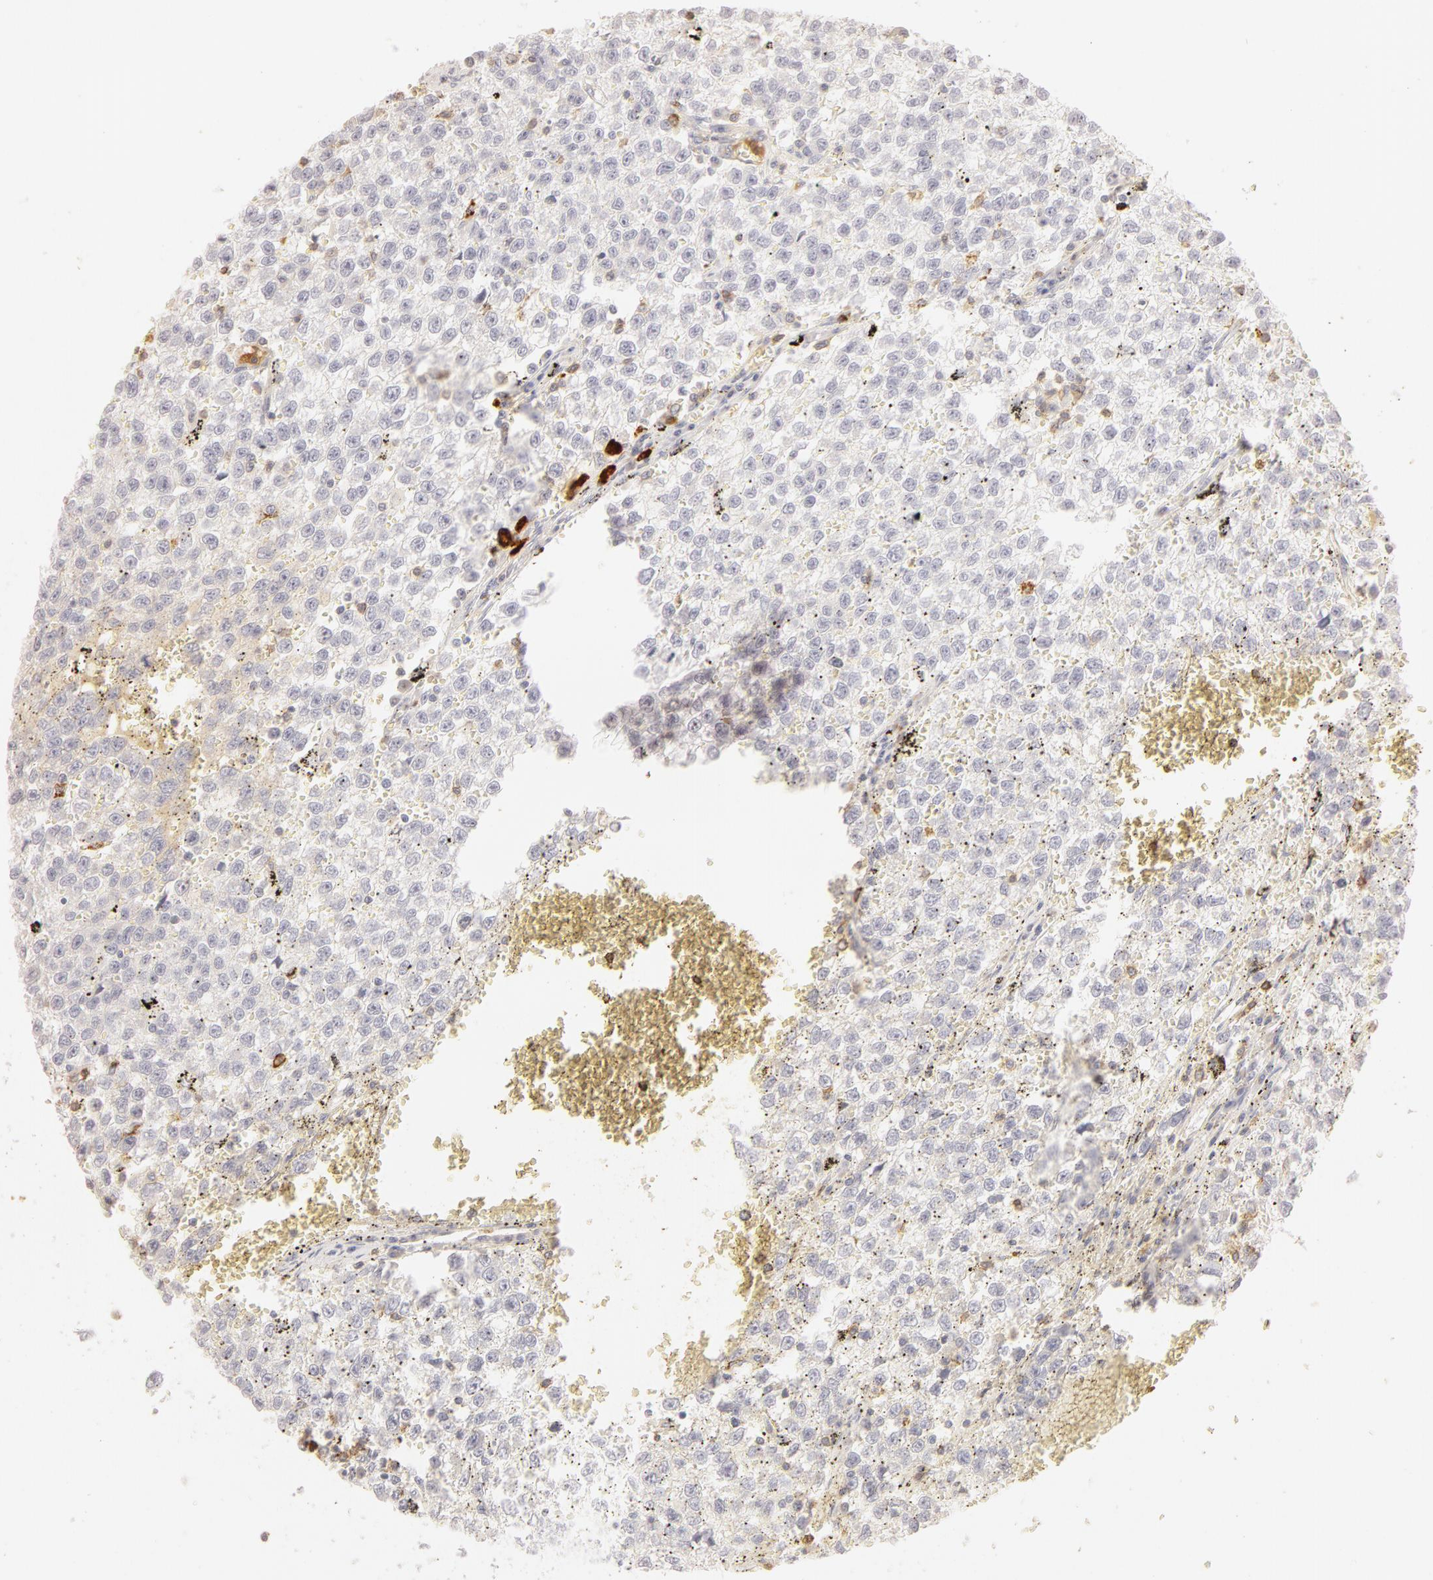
{"staining": {"intensity": "negative", "quantity": "none", "location": "none"}, "tissue": "testis cancer", "cell_type": "Tumor cells", "image_type": "cancer", "snomed": [{"axis": "morphology", "description": "Seminoma, NOS"}, {"axis": "topography", "description": "Testis"}], "caption": "This is an IHC image of testis cancer. There is no expression in tumor cells.", "gene": "C1R", "patient": {"sex": "male", "age": 35}}